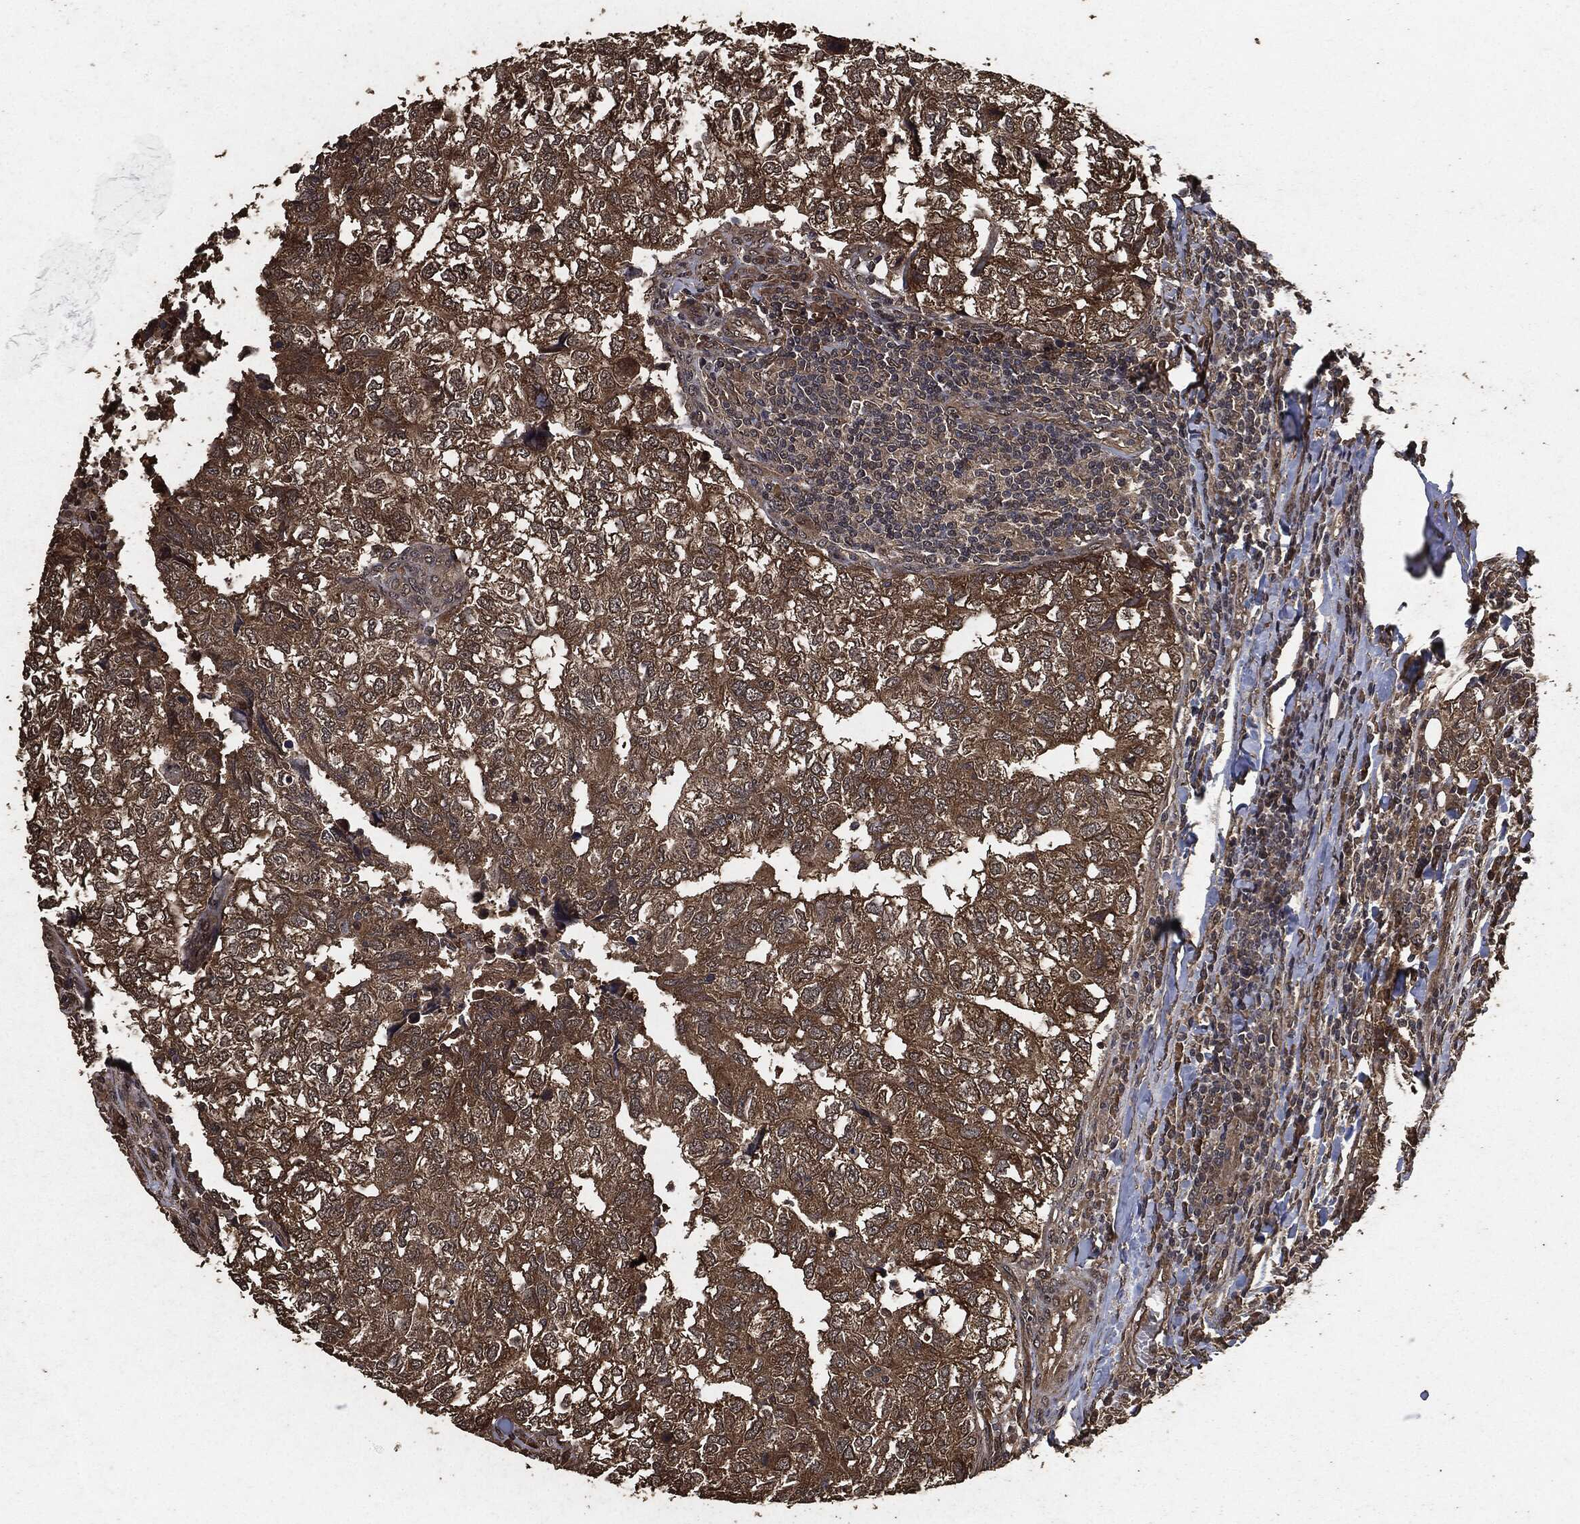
{"staining": {"intensity": "moderate", "quantity": ">75%", "location": "cytoplasmic/membranous"}, "tissue": "breast cancer", "cell_type": "Tumor cells", "image_type": "cancer", "snomed": [{"axis": "morphology", "description": "Duct carcinoma"}, {"axis": "topography", "description": "Breast"}], "caption": "Brown immunohistochemical staining in invasive ductal carcinoma (breast) shows moderate cytoplasmic/membranous staining in about >75% of tumor cells.", "gene": "AKT1S1", "patient": {"sex": "female", "age": 30}}